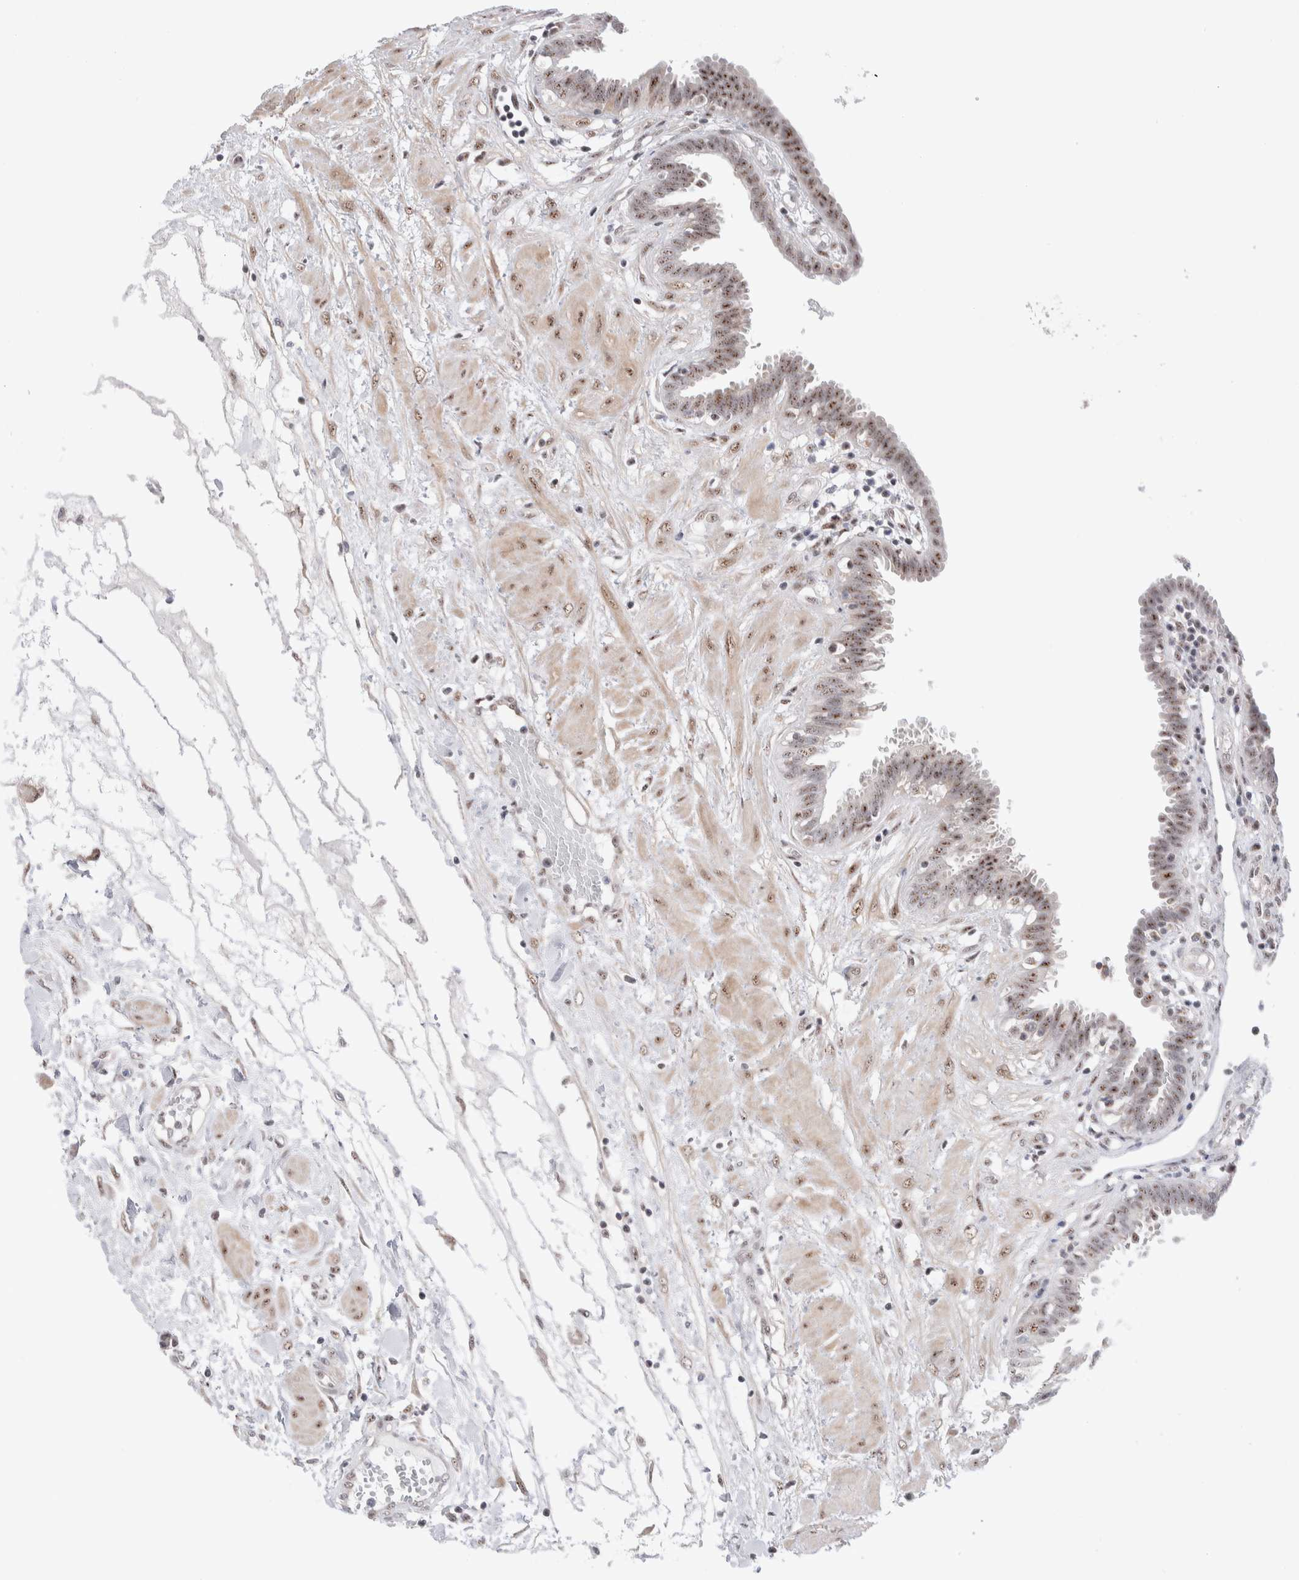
{"staining": {"intensity": "moderate", "quantity": ">75%", "location": "nuclear"}, "tissue": "fallopian tube", "cell_type": "Glandular cells", "image_type": "normal", "snomed": [{"axis": "morphology", "description": "Normal tissue, NOS"}, {"axis": "topography", "description": "Fallopian tube"}, {"axis": "topography", "description": "Placenta"}], "caption": "This is a photomicrograph of IHC staining of unremarkable fallopian tube, which shows moderate expression in the nuclear of glandular cells.", "gene": "ZNF695", "patient": {"sex": "female", "age": 32}}